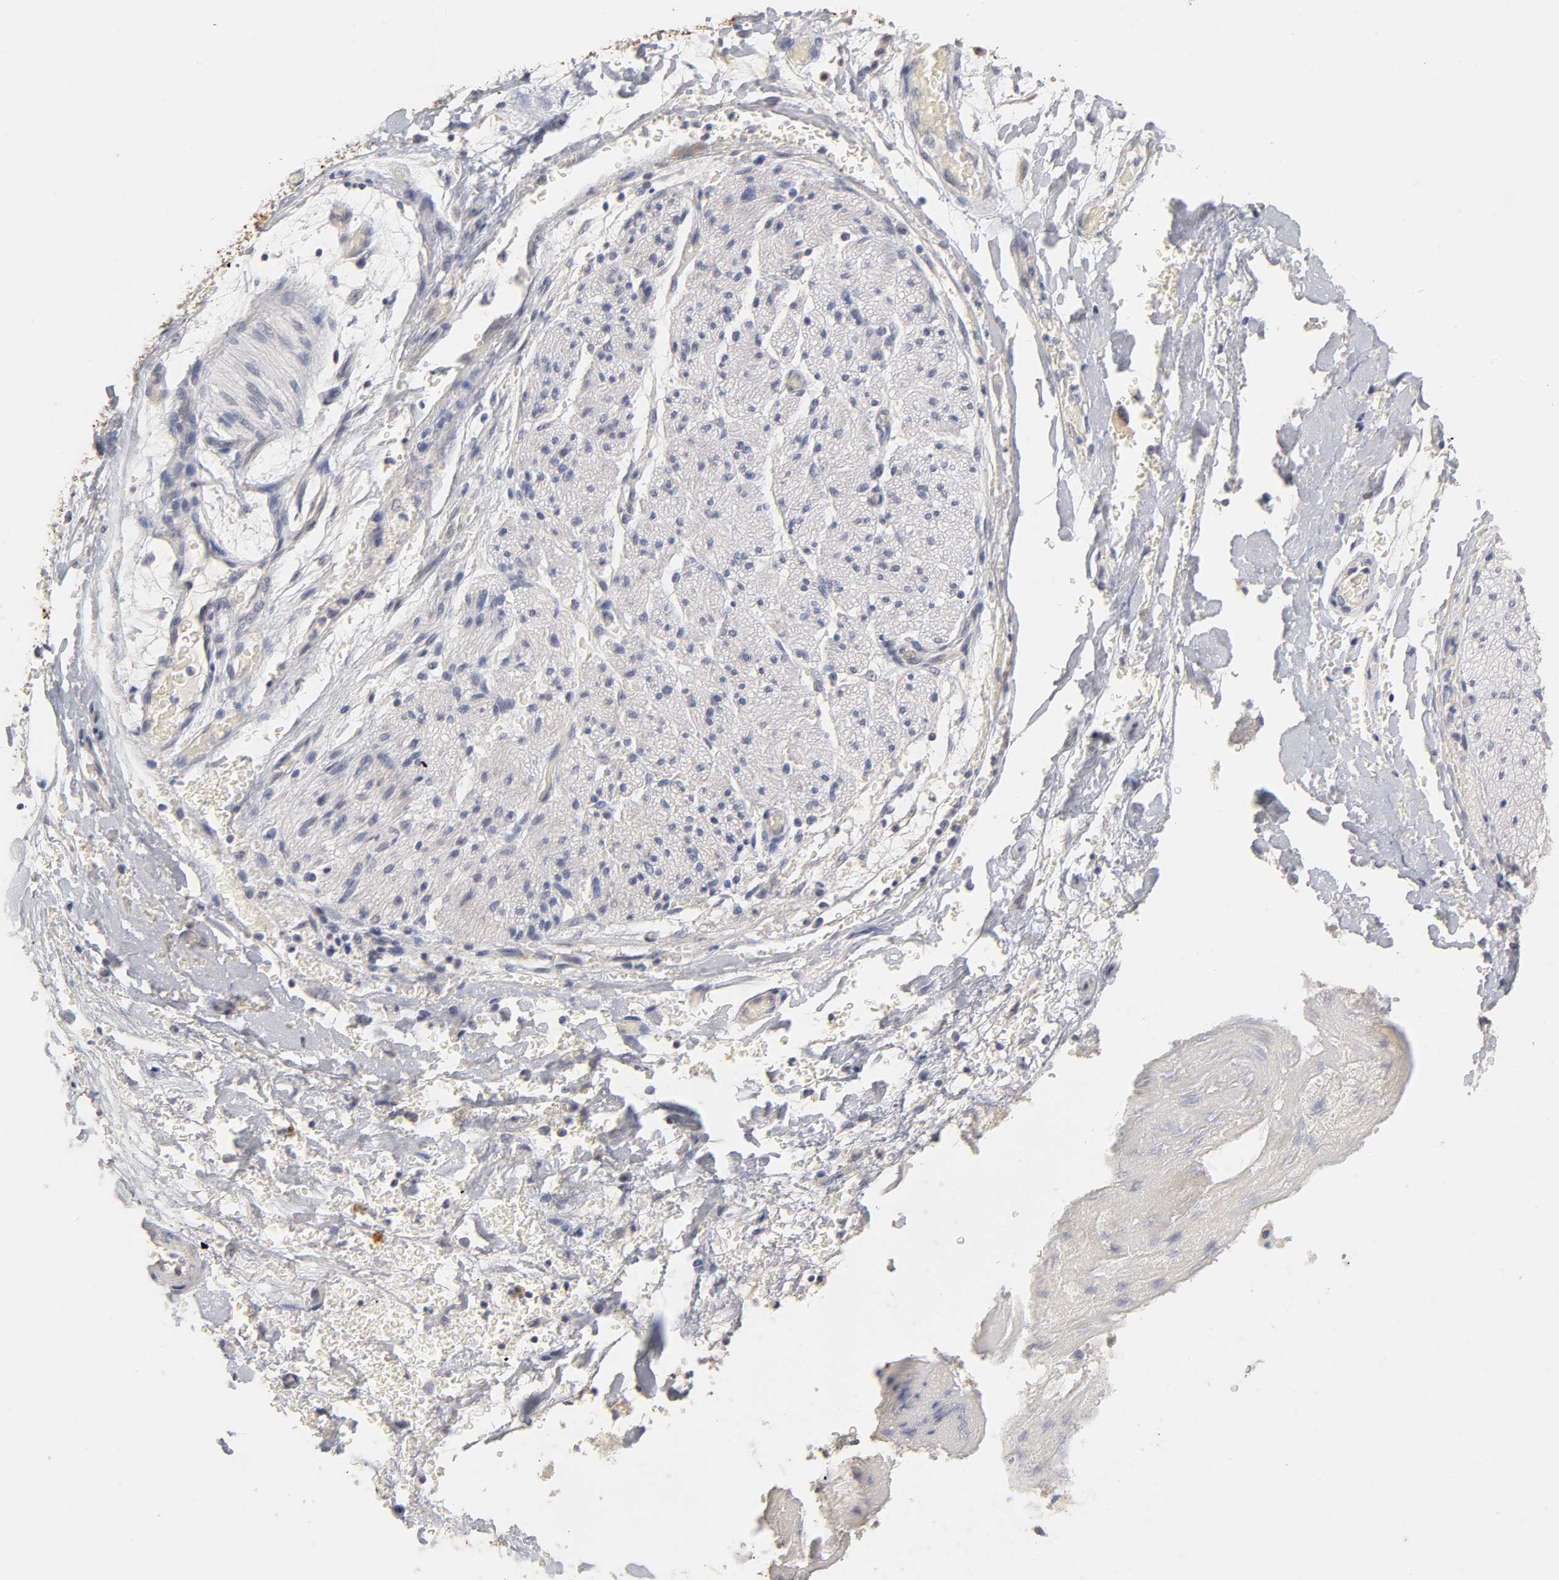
{"staining": {"intensity": "negative", "quantity": "none", "location": "none"}, "tissue": "adipose tissue", "cell_type": "Adipocytes", "image_type": "normal", "snomed": [{"axis": "morphology", "description": "Normal tissue, NOS"}, {"axis": "morphology", "description": "Cholangiocarcinoma"}, {"axis": "topography", "description": "Liver"}, {"axis": "topography", "description": "Peripheral nerve tissue"}], "caption": "A high-resolution histopathology image shows immunohistochemistry staining of benign adipose tissue, which demonstrates no significant staining in adipocytes.", "gene": "OVOL1", "patient": {"sex": "male", "age": 50}}